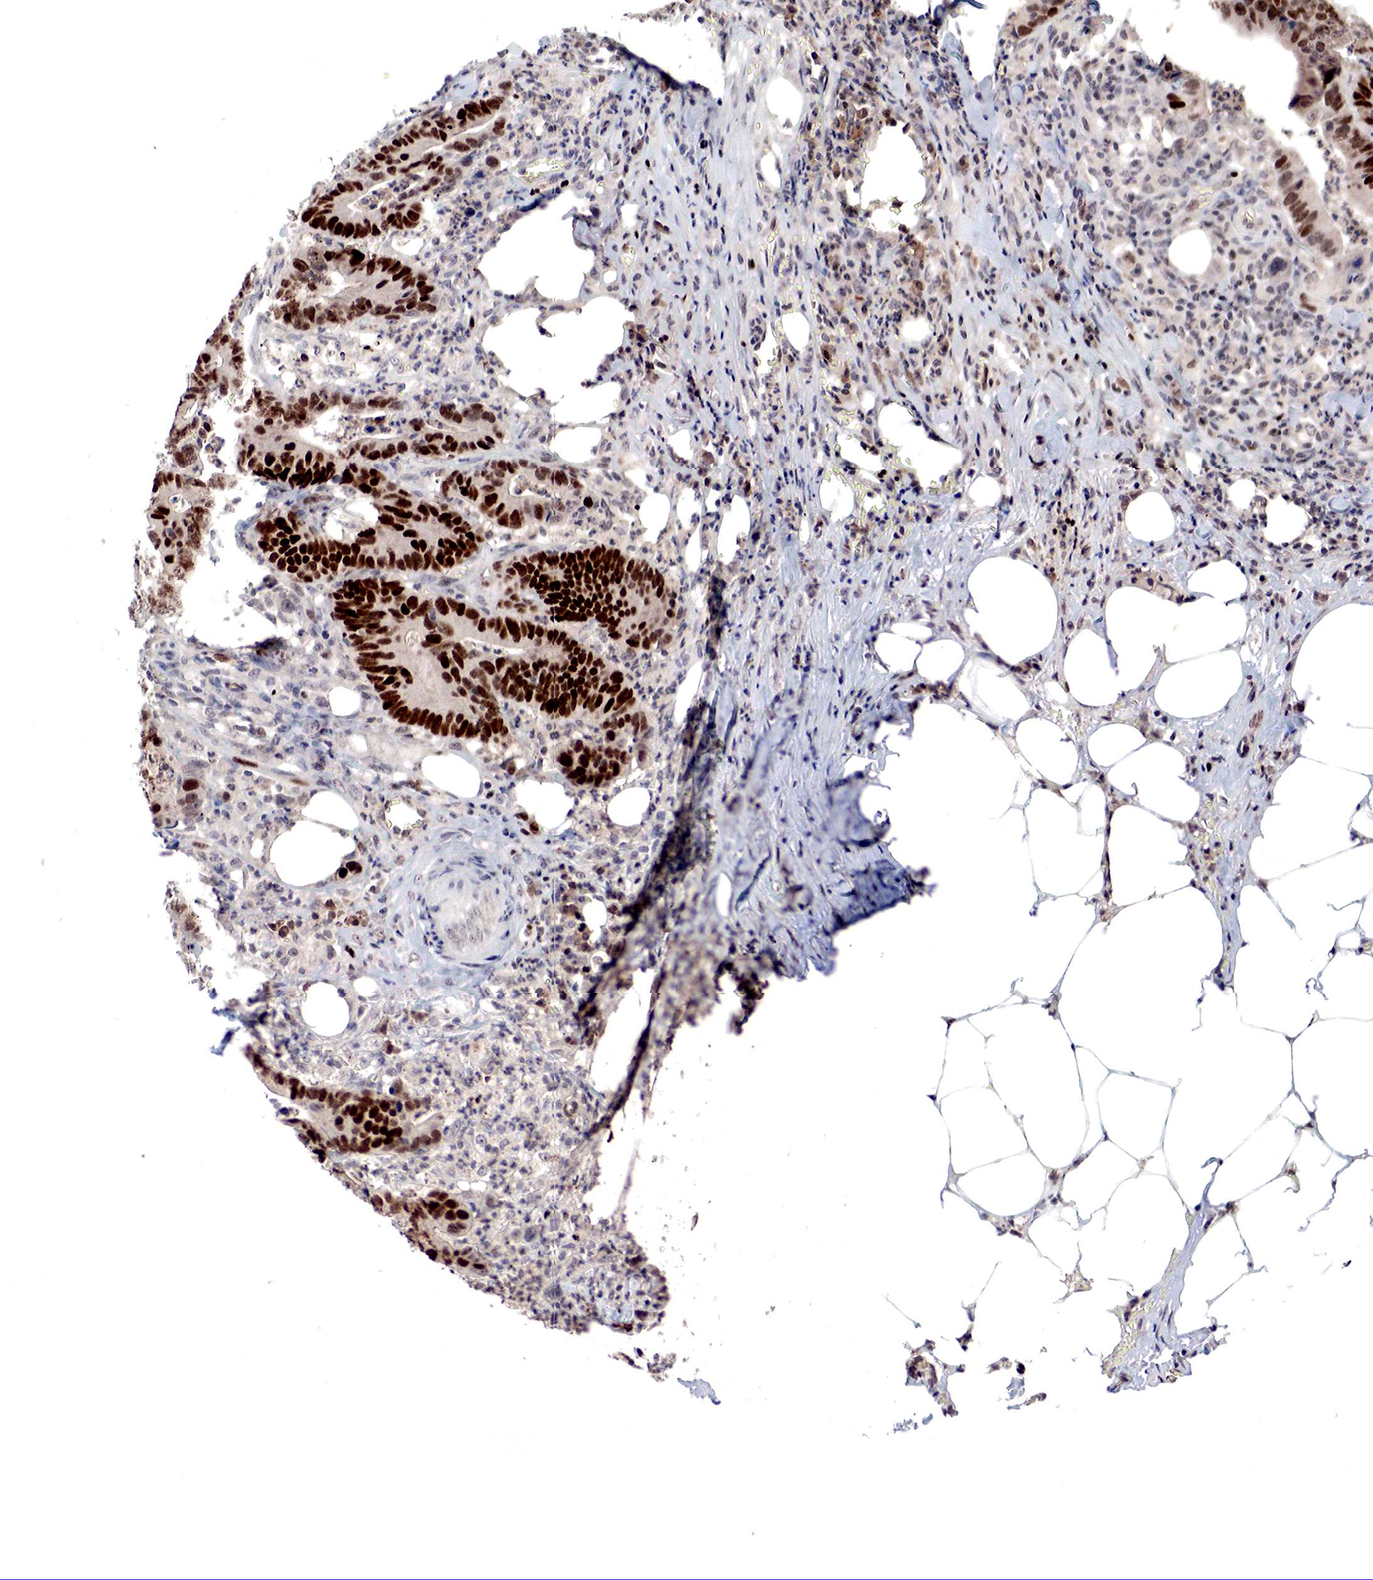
{"staining": {"intensity": "strong", "quantity": ">75%", "location": "nuclear"}, "tissue": "colorectal cancer", "cell_type": "Tumor cells", "image_type": "cancer", "snomed": [{"axis": "morphology", "description": "Adenocarcinoma, NOS"}, {"axis": "topography", "description": "Colon"}], "caption": "An immunohistochemistry (IHC) photomicrograph of neoplastic tissue is shown. Protein staining in brown shows strong nuclear positivity in colorectal cancer (adenocarcinoma) within tumor cells.", "gene": "DACH2", "patient": {"sex": "female", "age": 76}}